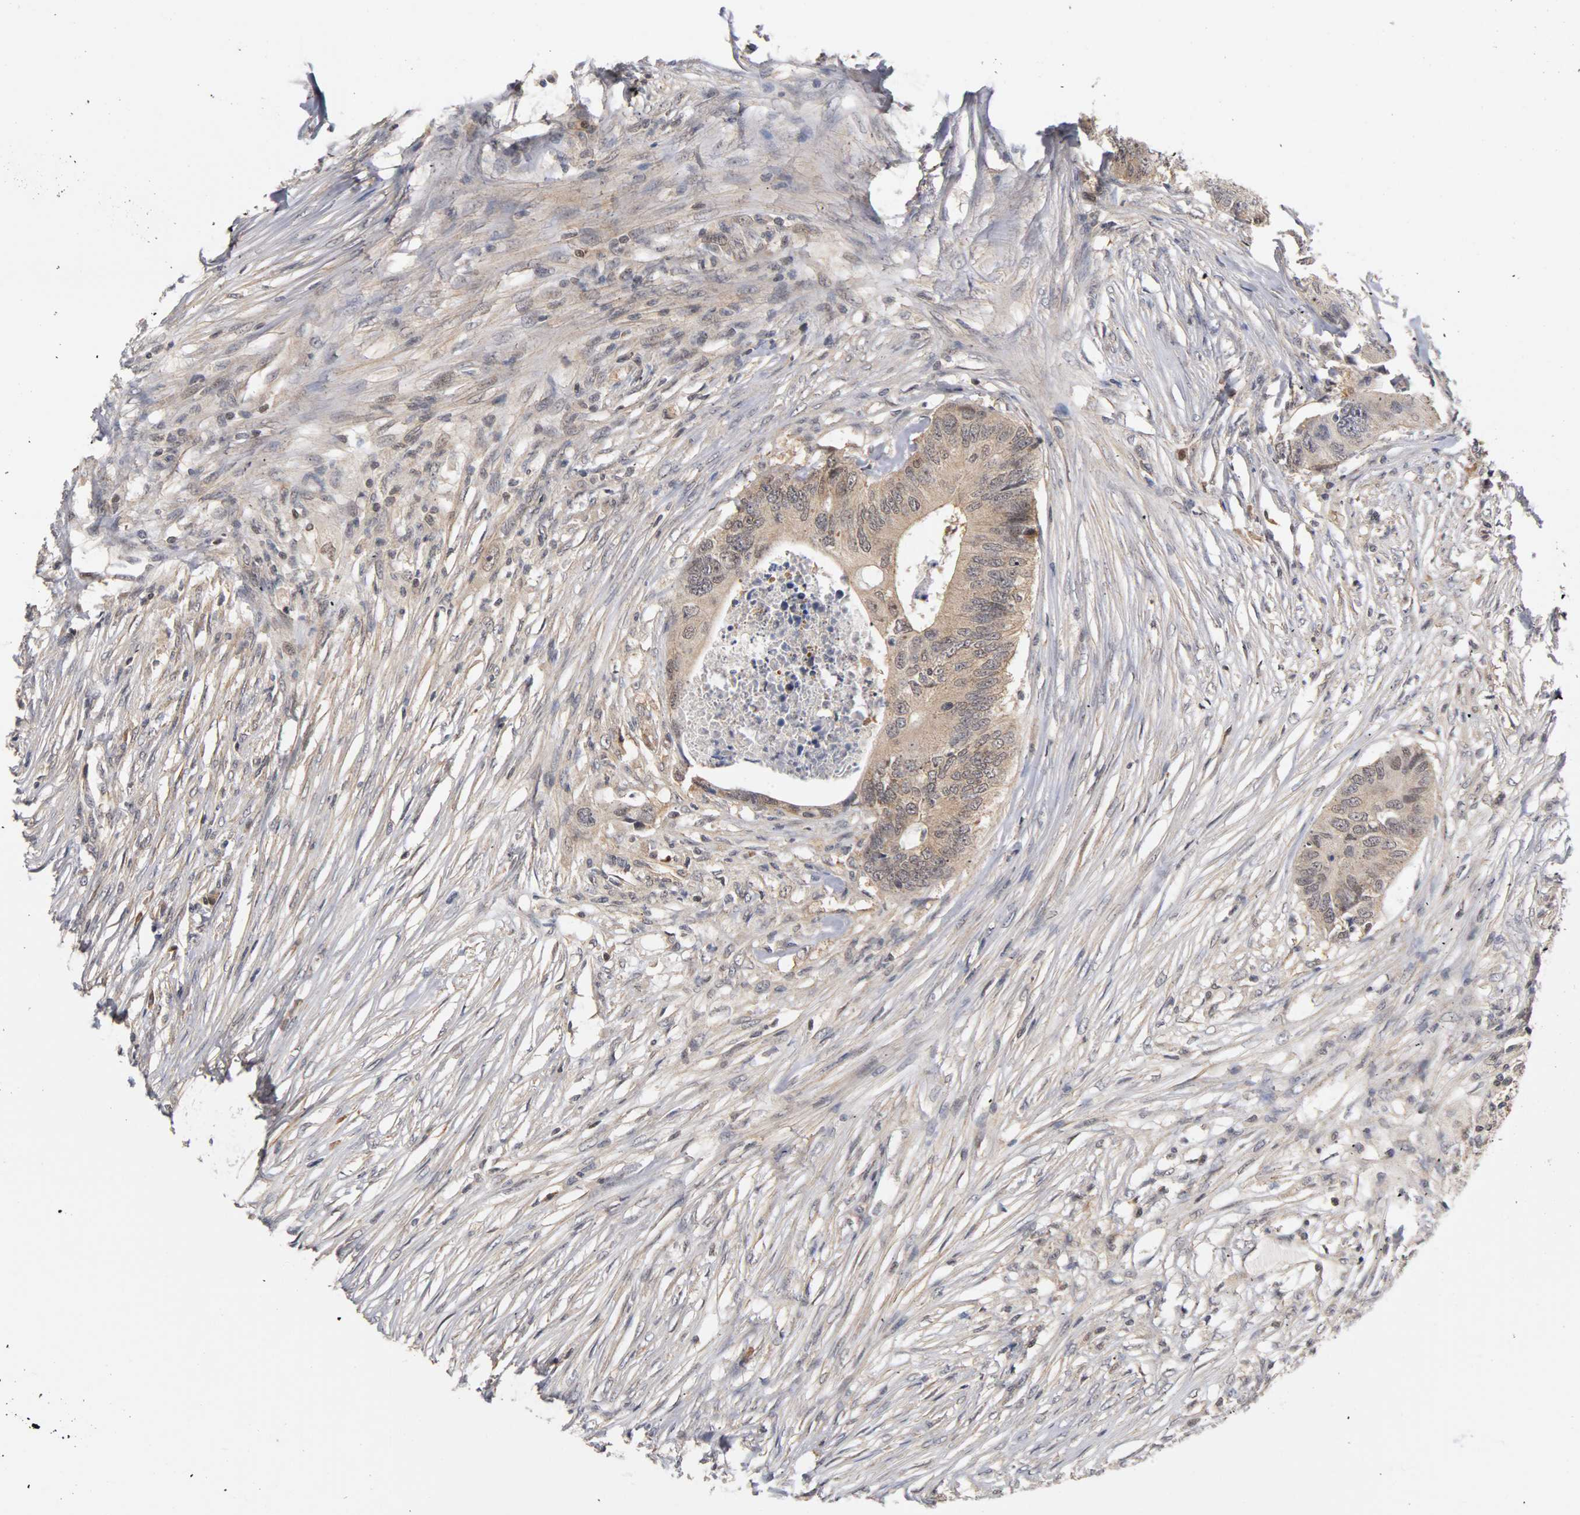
{"staining": {"intensity": "moderate", "quantity": ">75%", "location": "cytoplasmic/membranous,nuclear"}, "tissue": "colorectal cancer", "cell_type": "Tumor cells", "image_type": "cancer", "snomed": [{"axis": "morphology", "description": "Adenocarcinoma, NOS"}, {"axis": "topography", "description": "Colon"}], "caption": "Protein staining by immunohistochemistry reveals moderate cytoplasmic/membranous and nuclear expression in approximately >75% of tumor cells in colorectal cancer. Nuclei are stained in blue.", "gene": "UBE2M", "patient": {"sex": "male", "age": 71}}